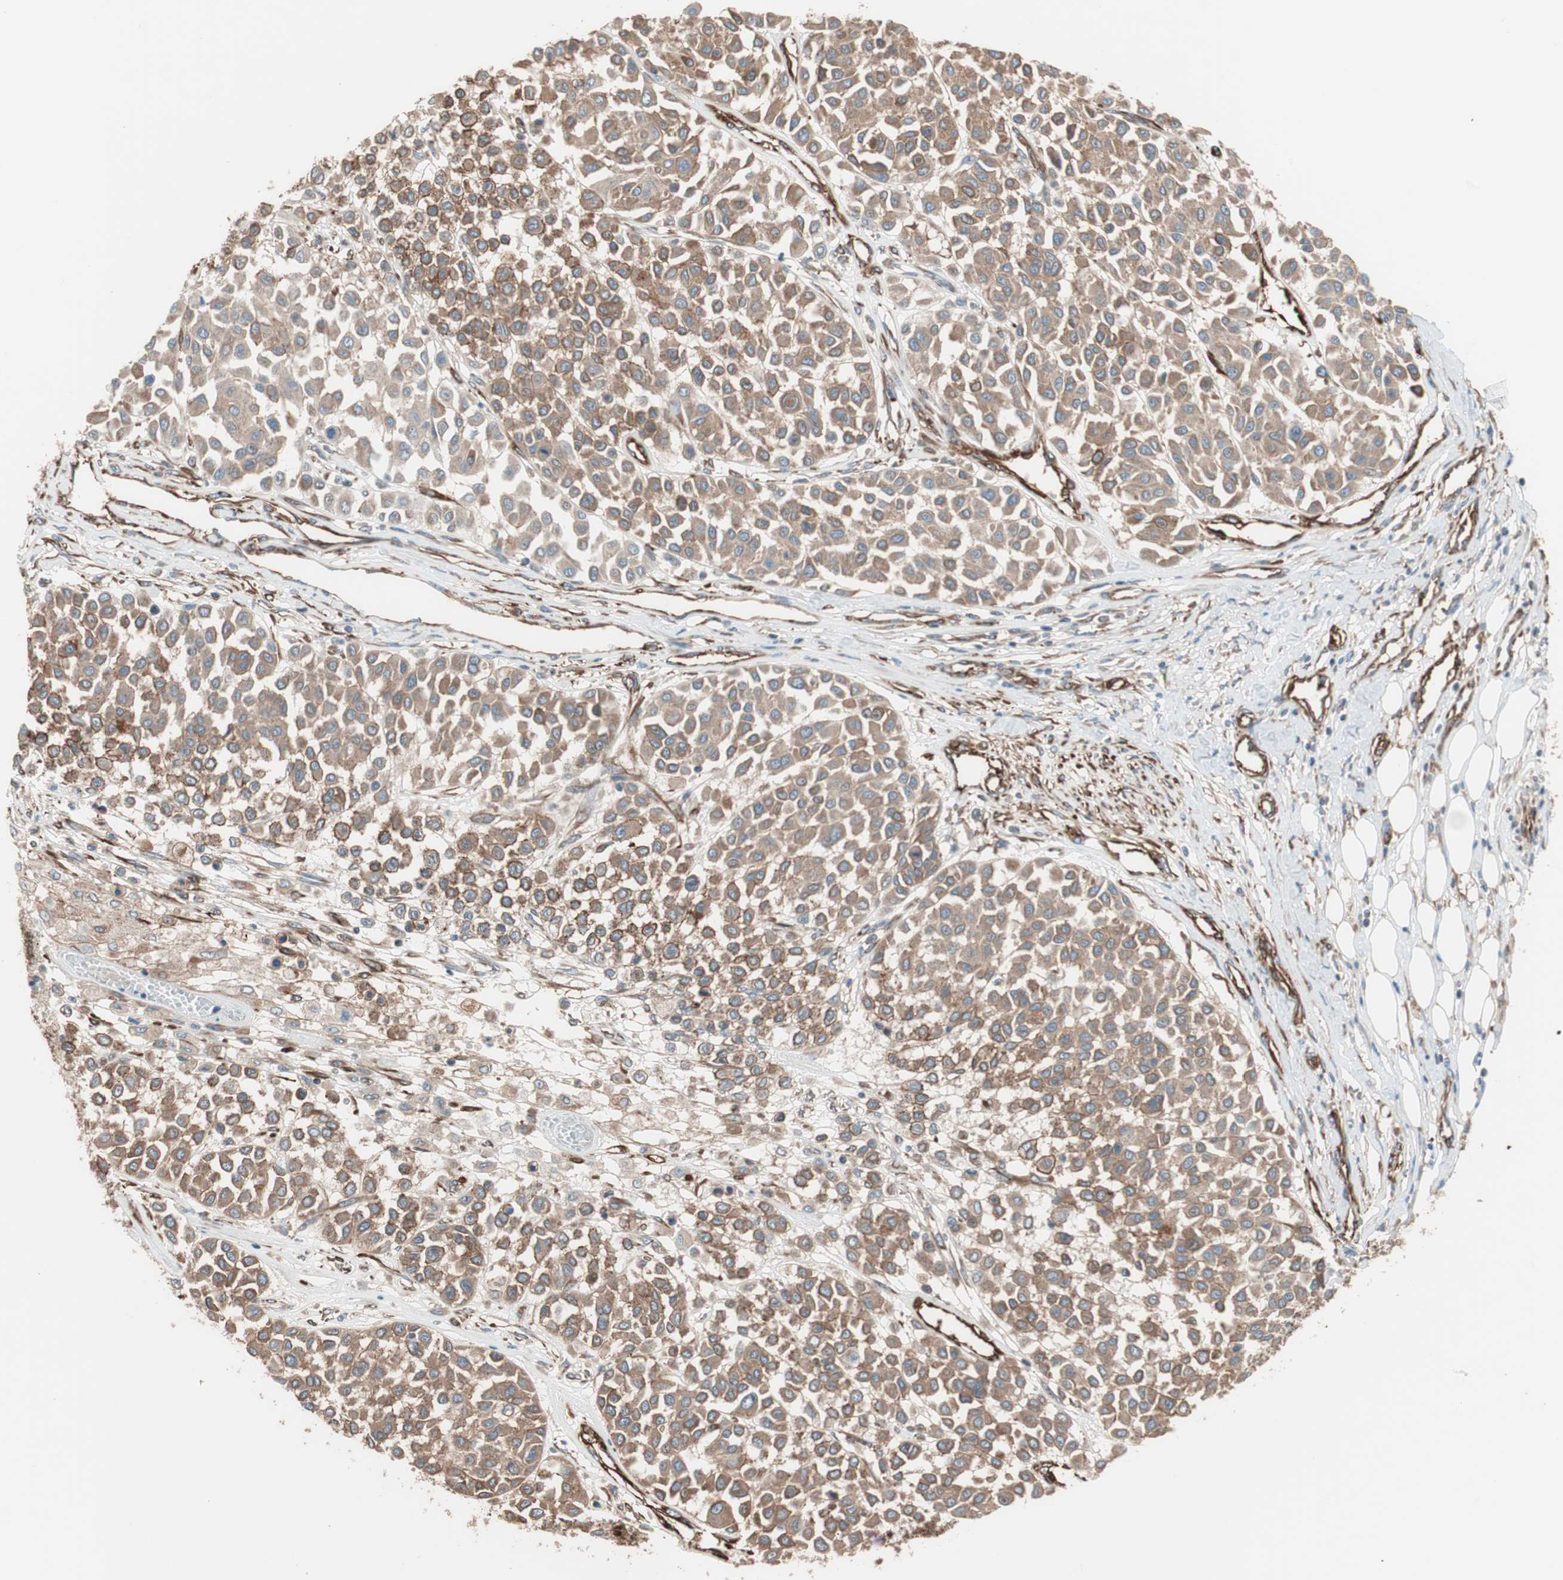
{"staining": {"intensity": "moderate", "quantity": ">75%", "location": "cytoplasmic/membranous"}, "tissue": "melanoma", "cell_type": "Tumor cells", "image_type": "cancer", "snomed": [{"axis": "morphology", "description": "Malignant melanoma, Metastatic site"}, {"axis": "topography", "description": "Soft tissue"}], "caption": "A medium amount of moderate cytoplasmic/membranous staining is seen in about >75% of tumor cells in melanoma tissue.", "gene": "GPSM2", "patient": {"sex": "male", "age": 41}}